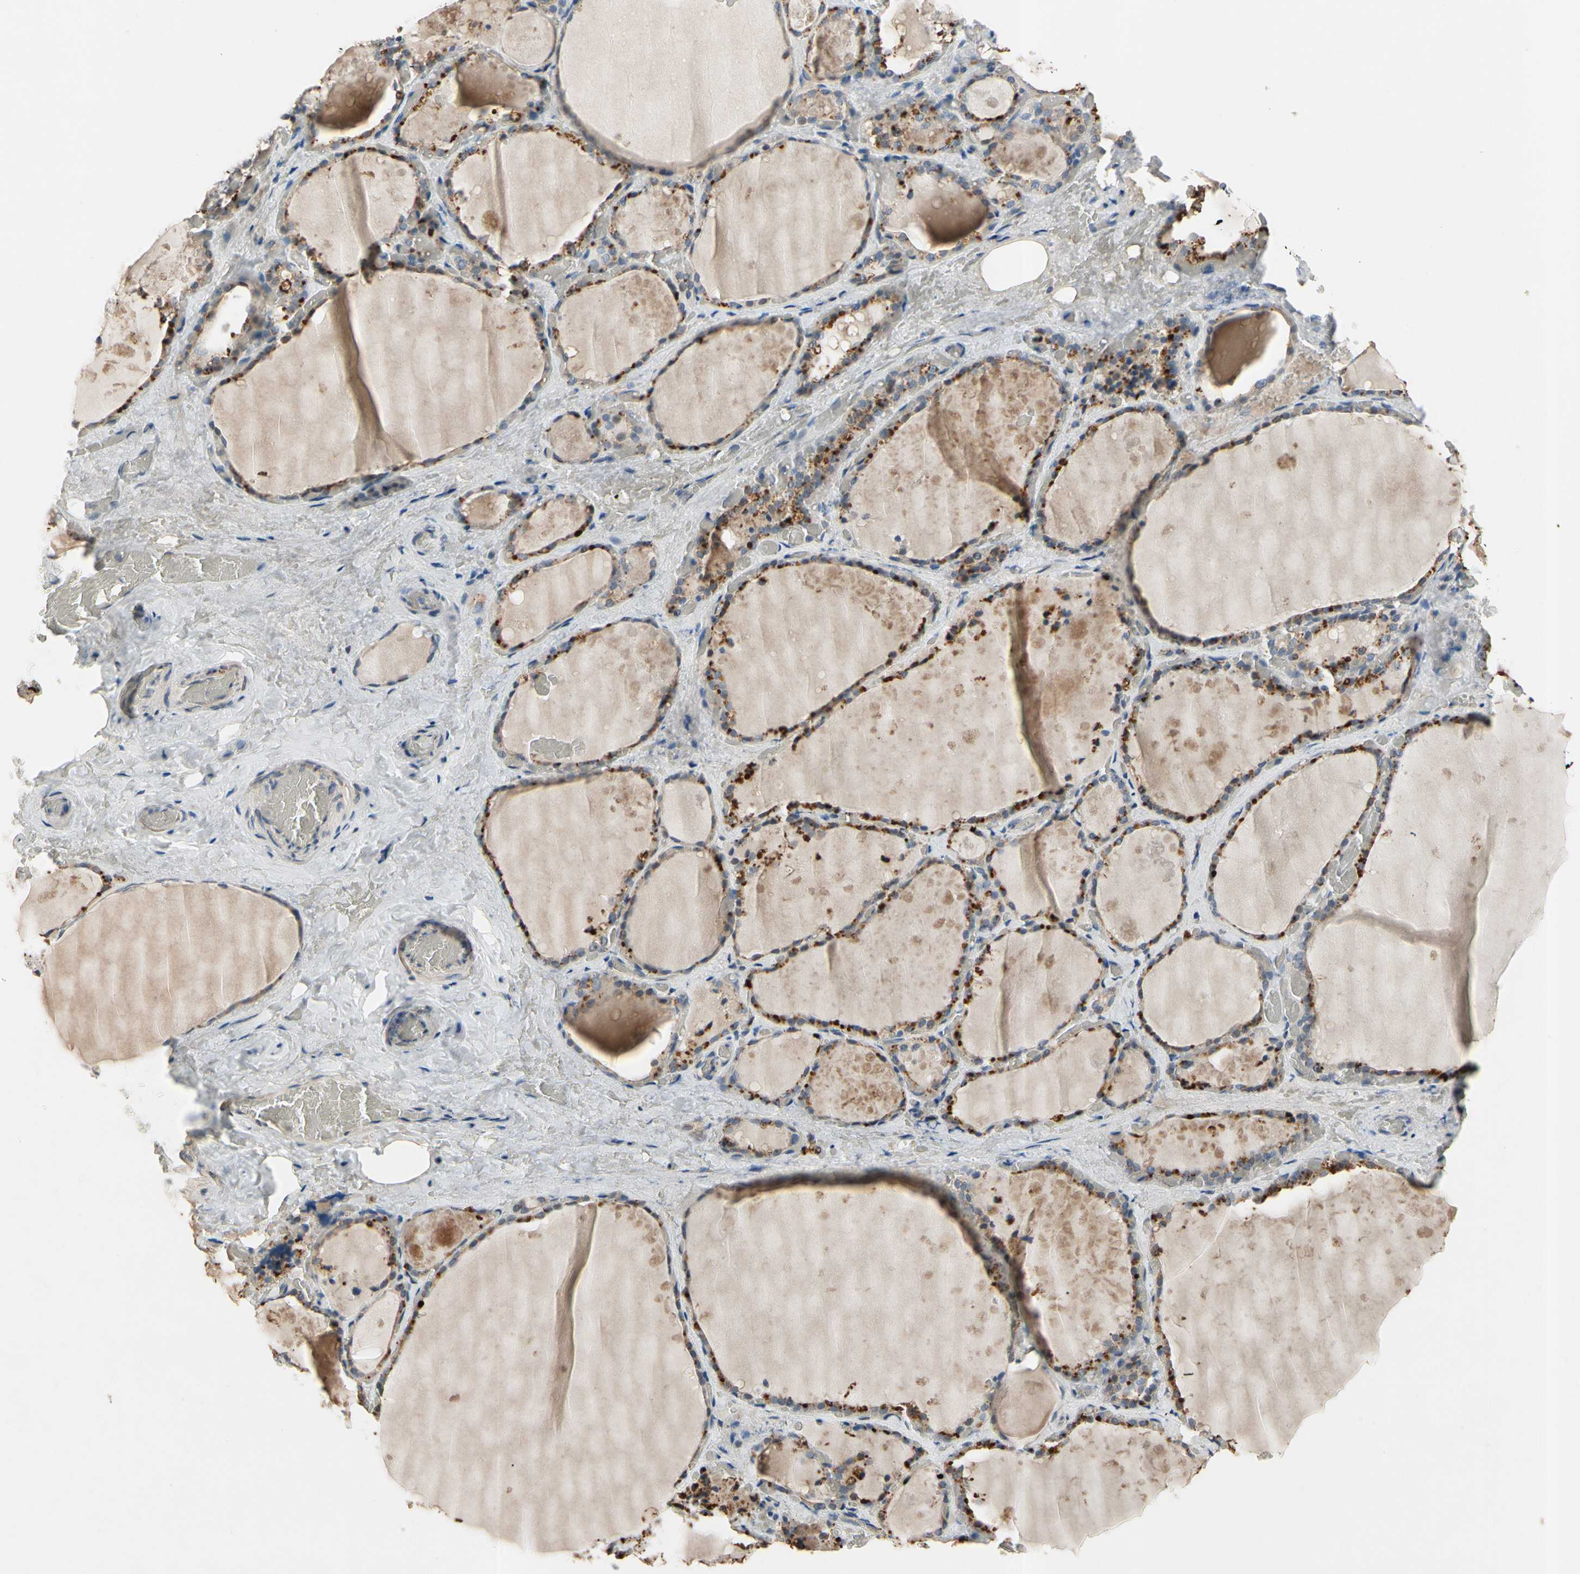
{"staining": {"intensity": "moderate", "quantity": "25%-75%", "location": "cytoplasmic/membranous"}, "tissue": "thyroid gland", "cell_type": "Glandular cells", "image_type": "normal", "snomed": [{"axis": "morphology", "description": "Normal tissue, NOS"}, {"axis": "topography", "description": "Thyroid gland"}], "caption": "A micrograph of human thyroid gland stained for a protein demonstrates moderate cytoplasmic/membranous brown staining in glandular cells. Nuclei are stained in blue.", "gene": "ZKSCAN3", "patient": {"sex": "male", "age": 61}}